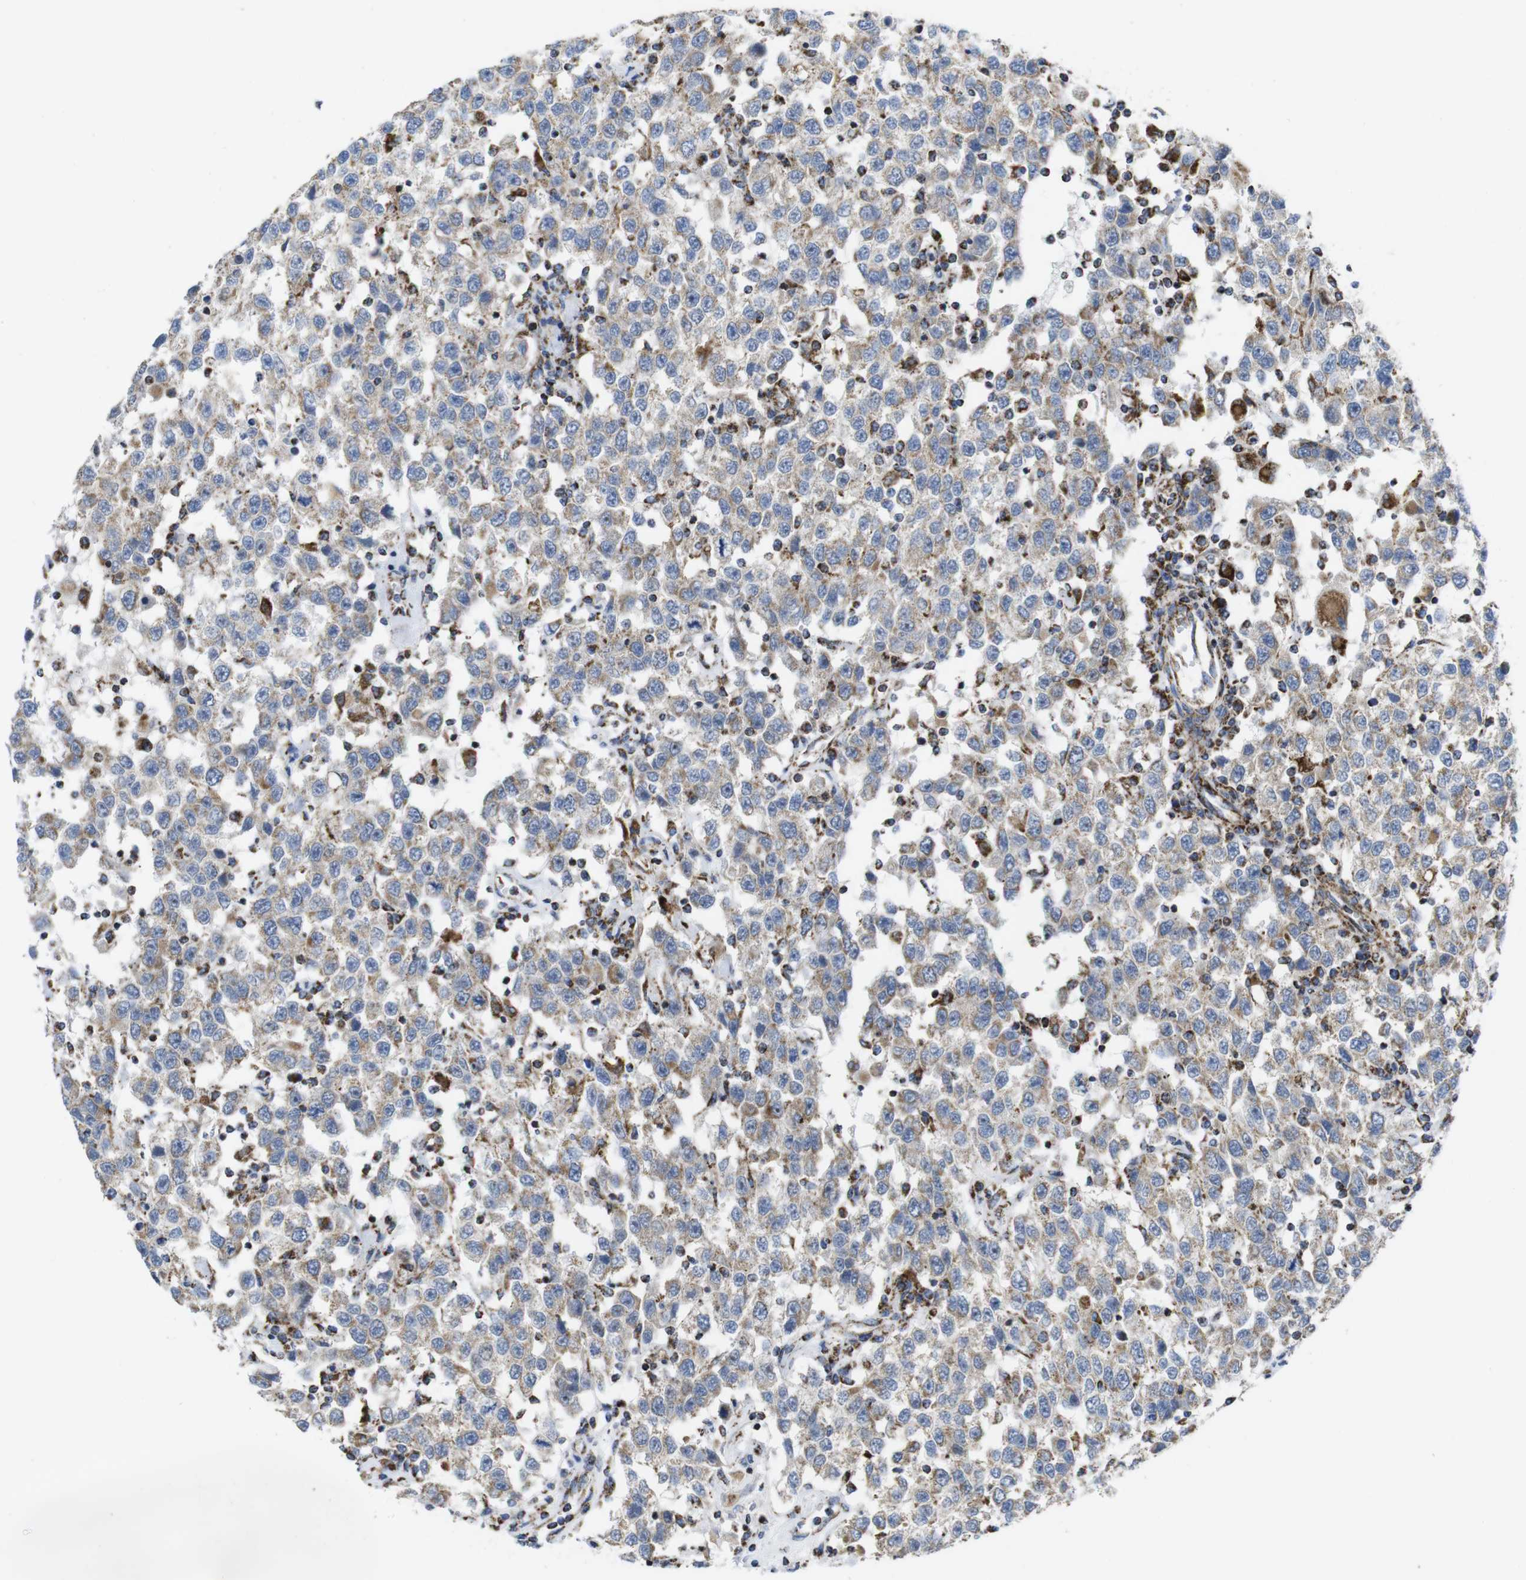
{"staining": {"intensity": "weak", "quantity": ">75%", "location": "cytoplasmic/membranous"}, "tissue": "testis cancer", "cell_type": "Tumor cells", "image_type": "cancer", "snomed": [{"axis": "morphology", "description": "Seminoma, NOS"}, {"axis": "topography", "description": "Testis"}], "caption": "Weak cytoplasmic/membranous protein positivity is identified in about >75% of tumor cells in seminoma (testis).", "gene": "TMEM192", "patient": {"sex": "male", "age": 41}}